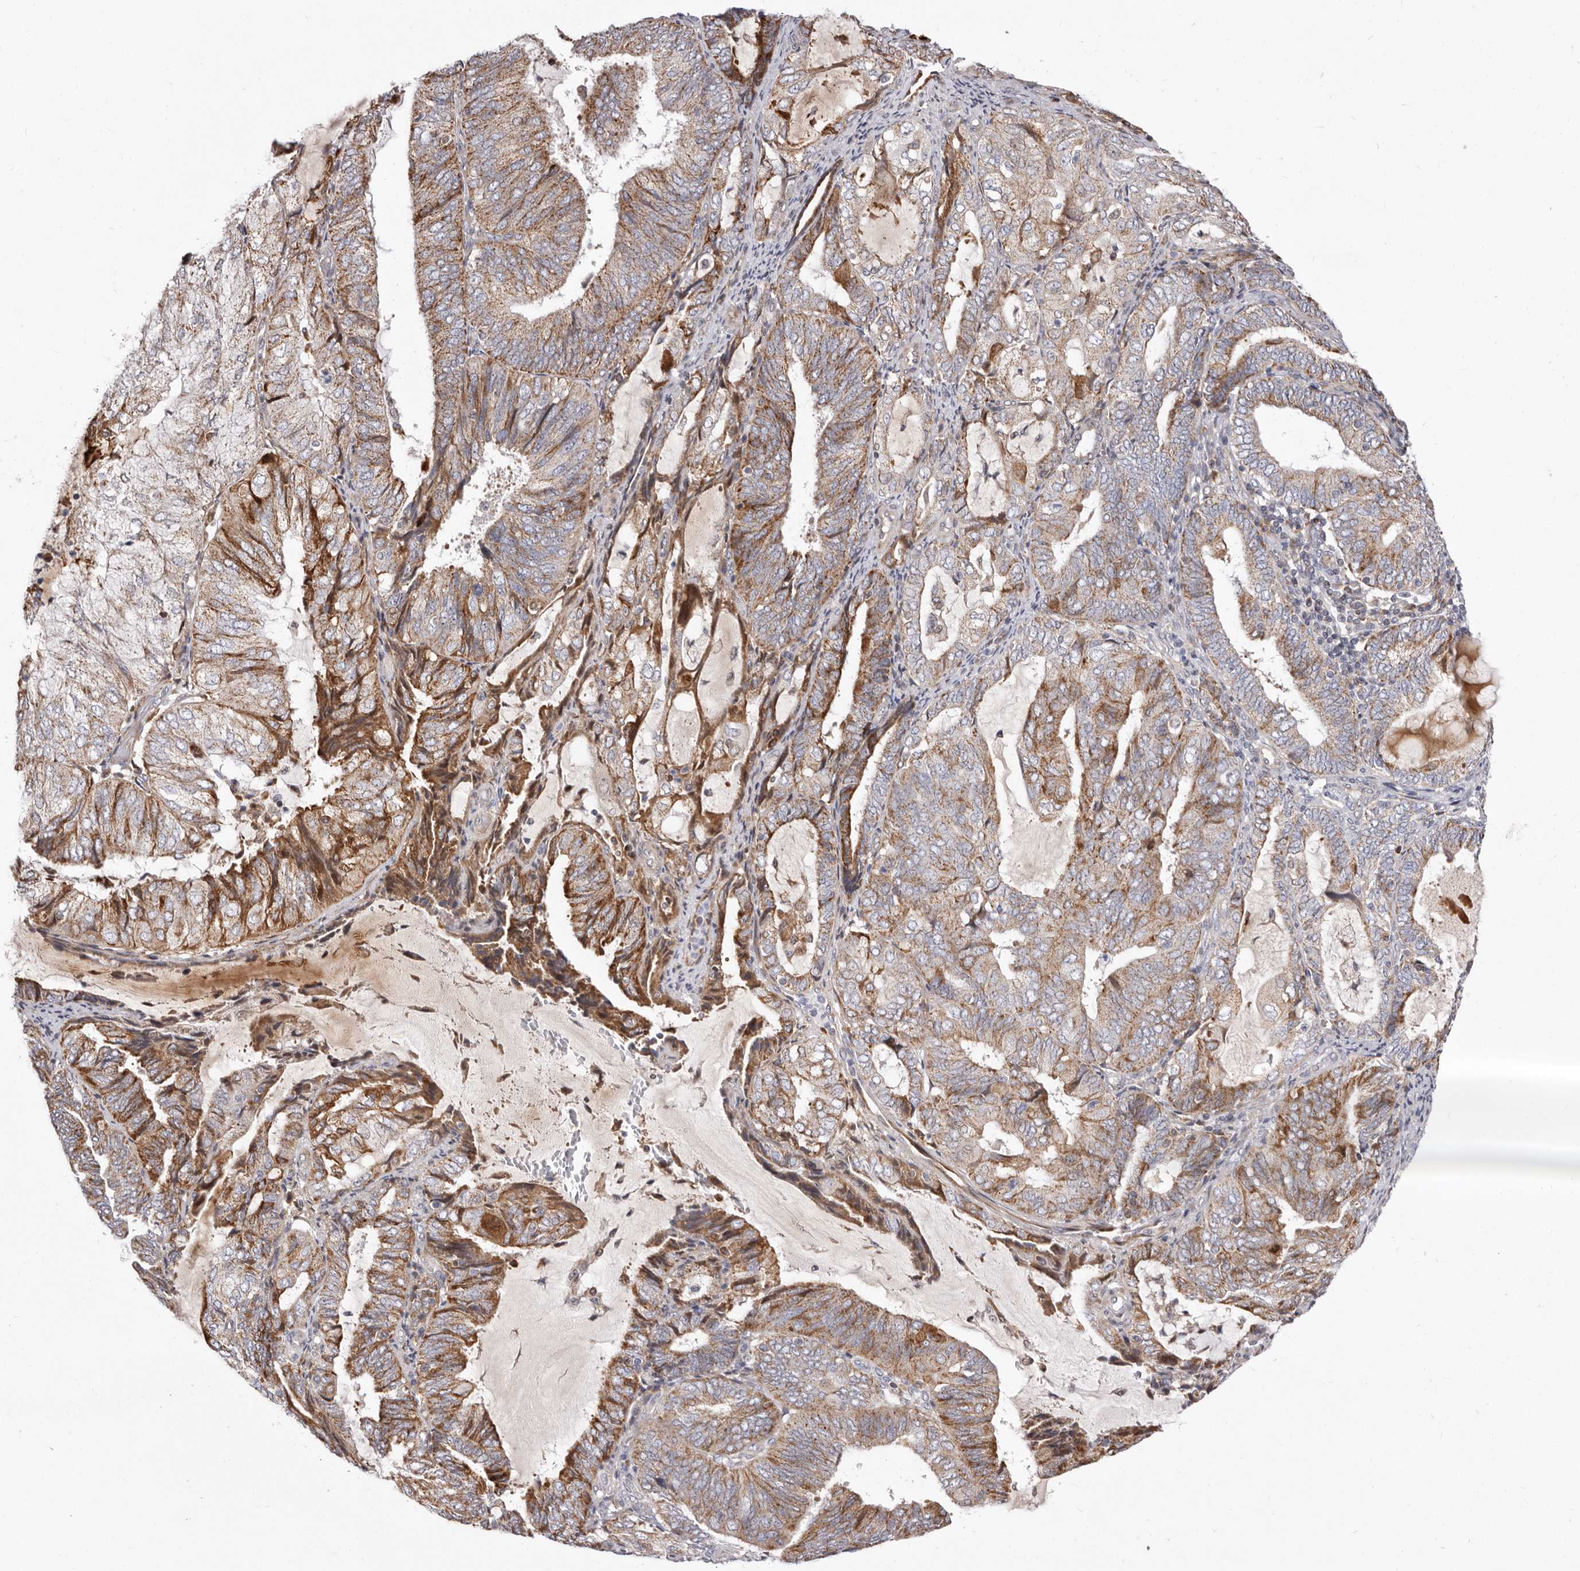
{"staining": {"intensity": "moderate", "quantity": ">75%", "location": "cytoplasmic/membranous"}, "tissue": "endometrial cancer", "cell_type": "Tumor cells", "image_type": "cancer", "snomed": [{"axis": "morphology", "description": "Adenocarcinoma, NOS"}, {"axis": "topography", "description": "Endometrium"}], "caption": "Endometrial cancer (adenocarcinoma) was stained to show a protein in brown. There is medium levels of moderate cytoplasmic/membranous staining in about >75% of tumor cells. (DAB IHC with brightfield microscopy, high magnification).", "gene": "NUBPL", "patient": {"sex": "female", "age": 81}}